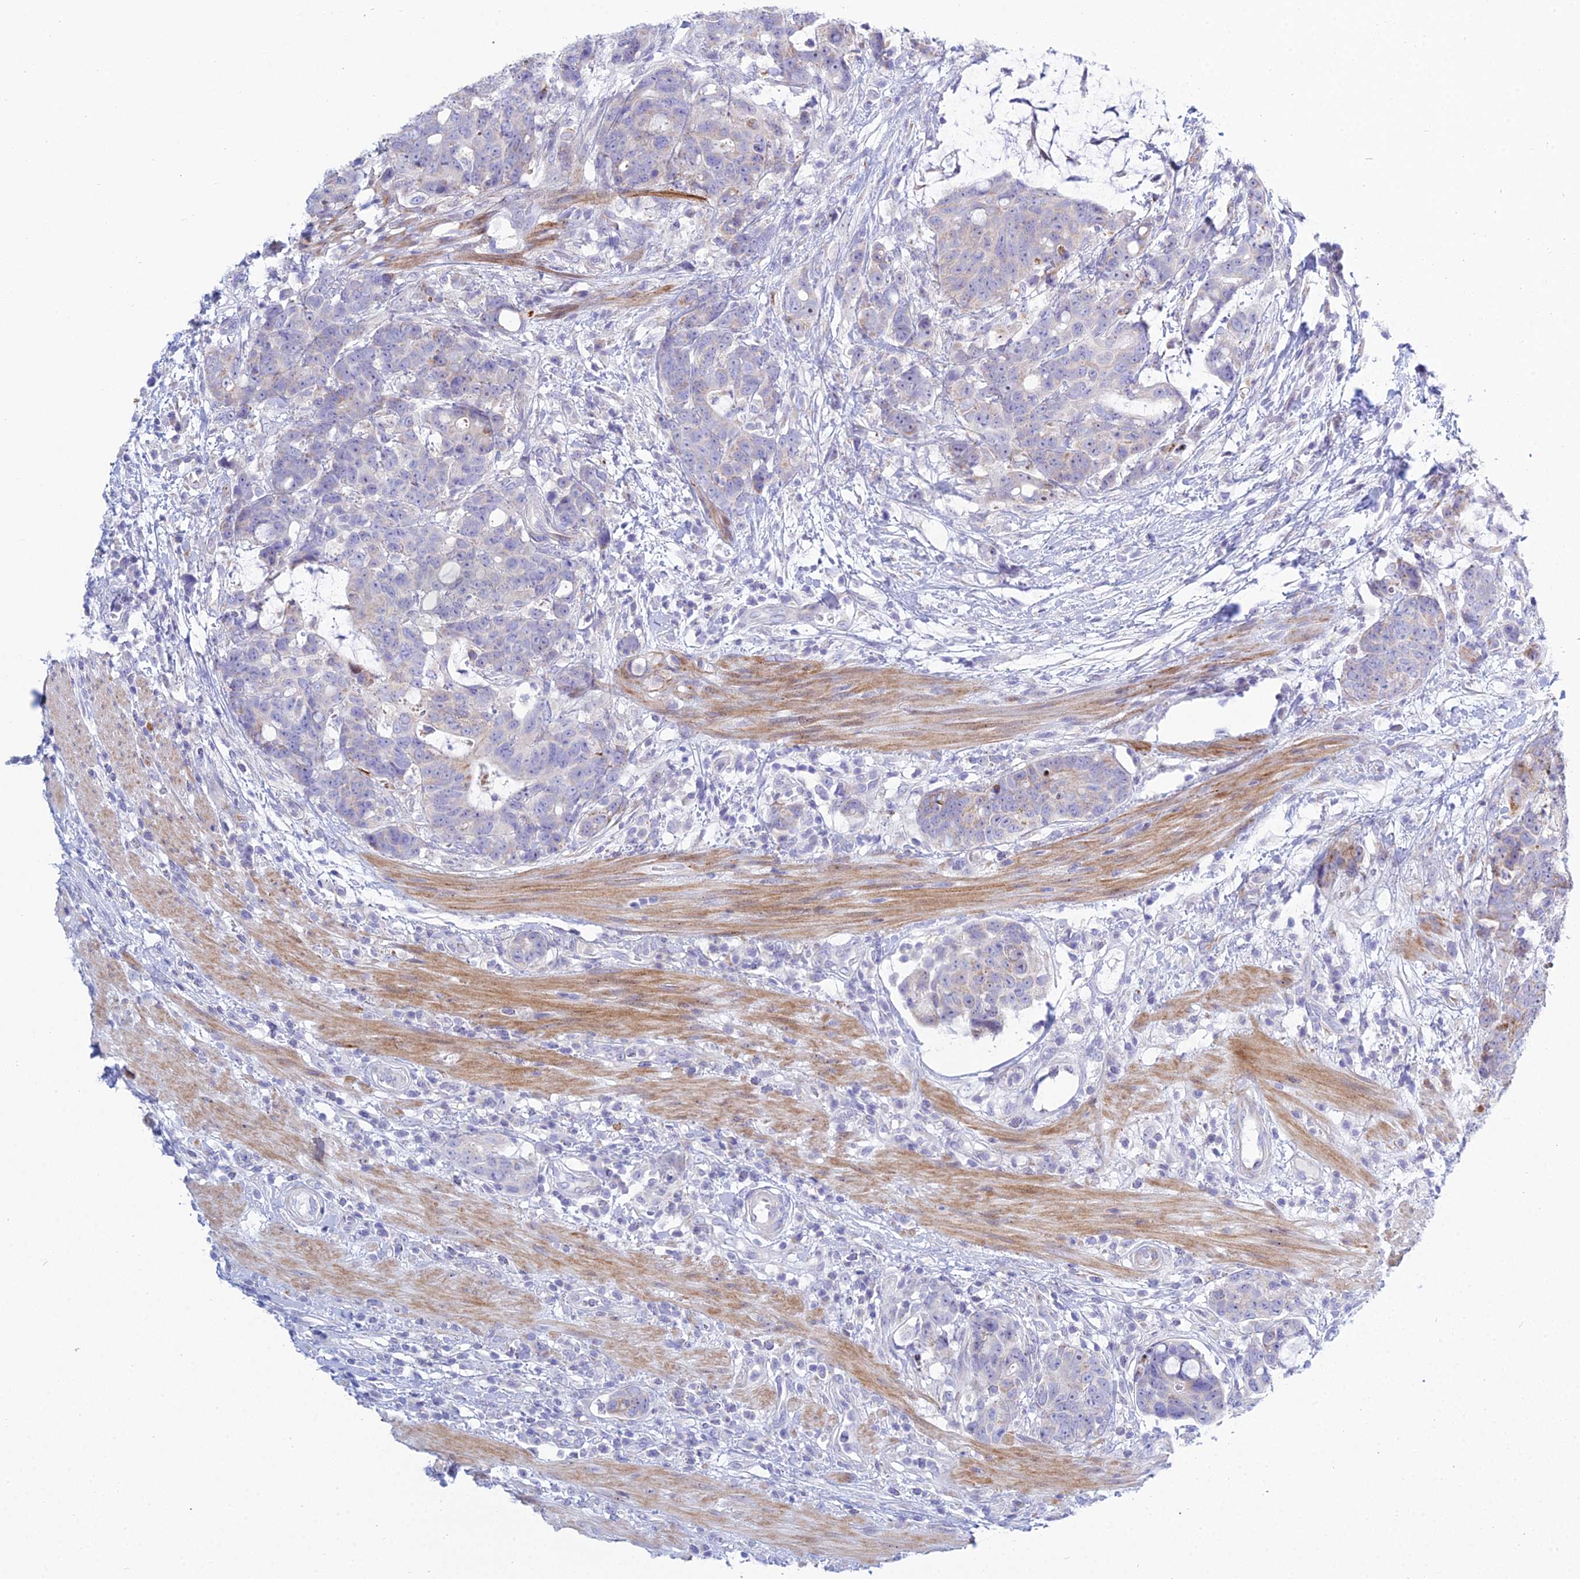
{"staining": {"intensity": "weak", "quantity": "<25%", "location": "cytoplasmic/membranous"}, "tissue": "colorectal cancer", "cell_type": "Tumor cells", "image_type": "cancer", "snomed": [{"axis": "morphology", "description": "Adenocarcinoma, NOS"}, {"axis": "topography", "description": "Colon"}], "caption": "IHC photomicrograph of neoplastic tissue: human colorectal cancer stained with DAB exhibits no significant protein expression in tumor cells. Brightfield microscopy of IHC stained with DAB (brown) and hematoxylin (blue), captured at high magnification.", "gene": "PRR13", "patient": {"sex": "female", "age": 82}}